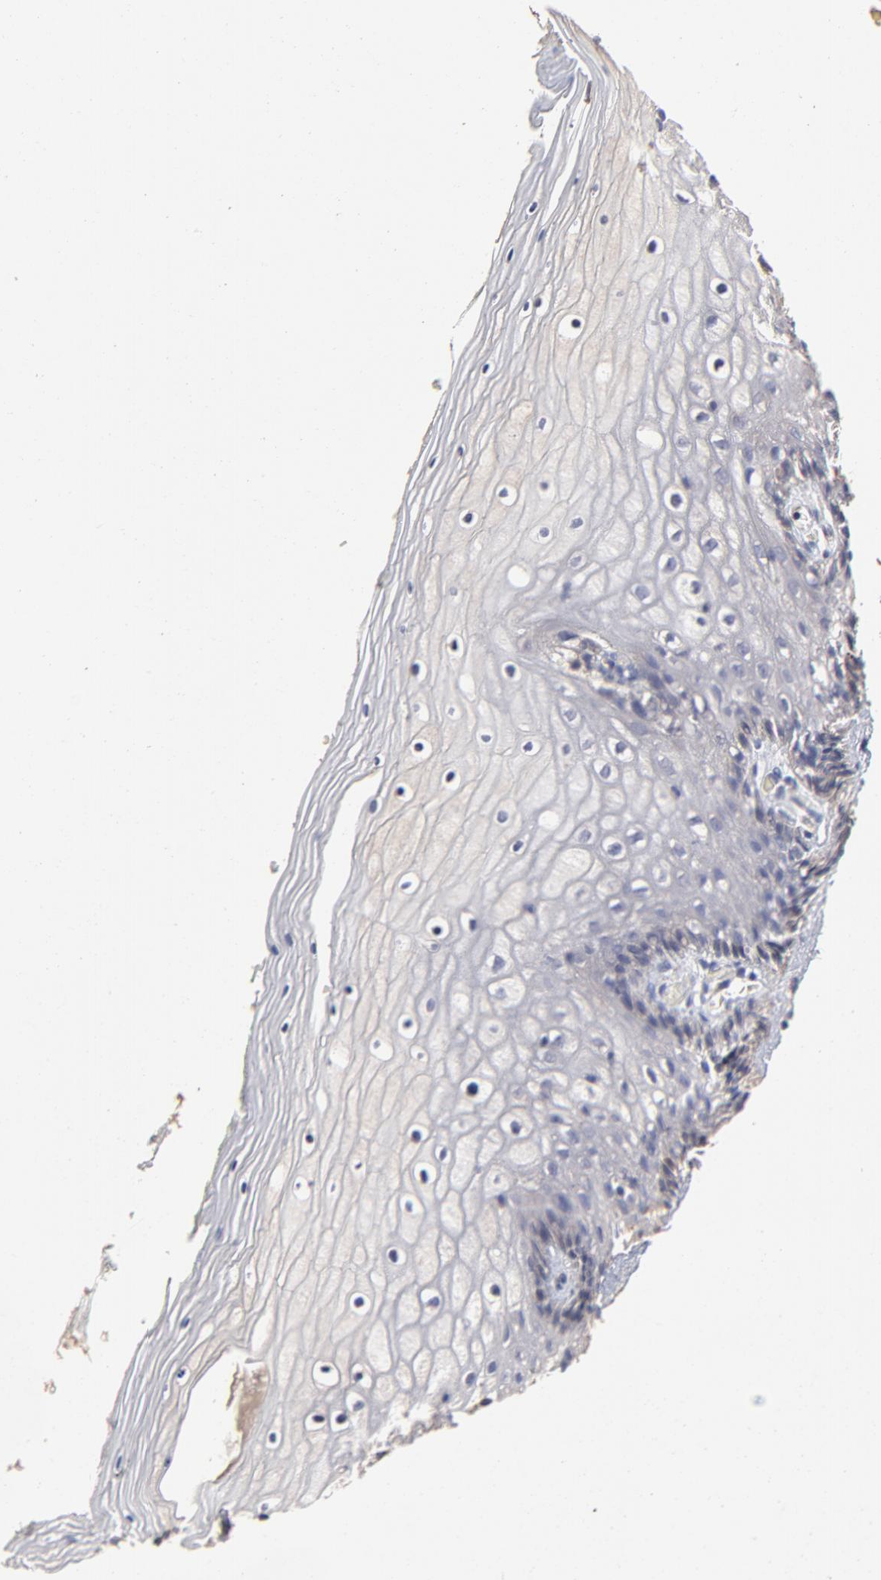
{"staining": {"intensity": "weak", "quantity": "<25%", "location": "cytoplasmic/membranous"}, "tissue": "vagina", "cell_type": "Squamous epithelial cells", "image_type": "normal", "snomed": [{"axis": "morphology", "description": "Normal tissue, NOS"}, {"axis": "topography", "description": "Vagina"}], "caption": "Unremarkable vagina was stained to show a protein in brown. There is no significant positivity in squamous epithelial cells.", "gene": "TANGO2", "patient": {"sex": "female", "age": 46}}